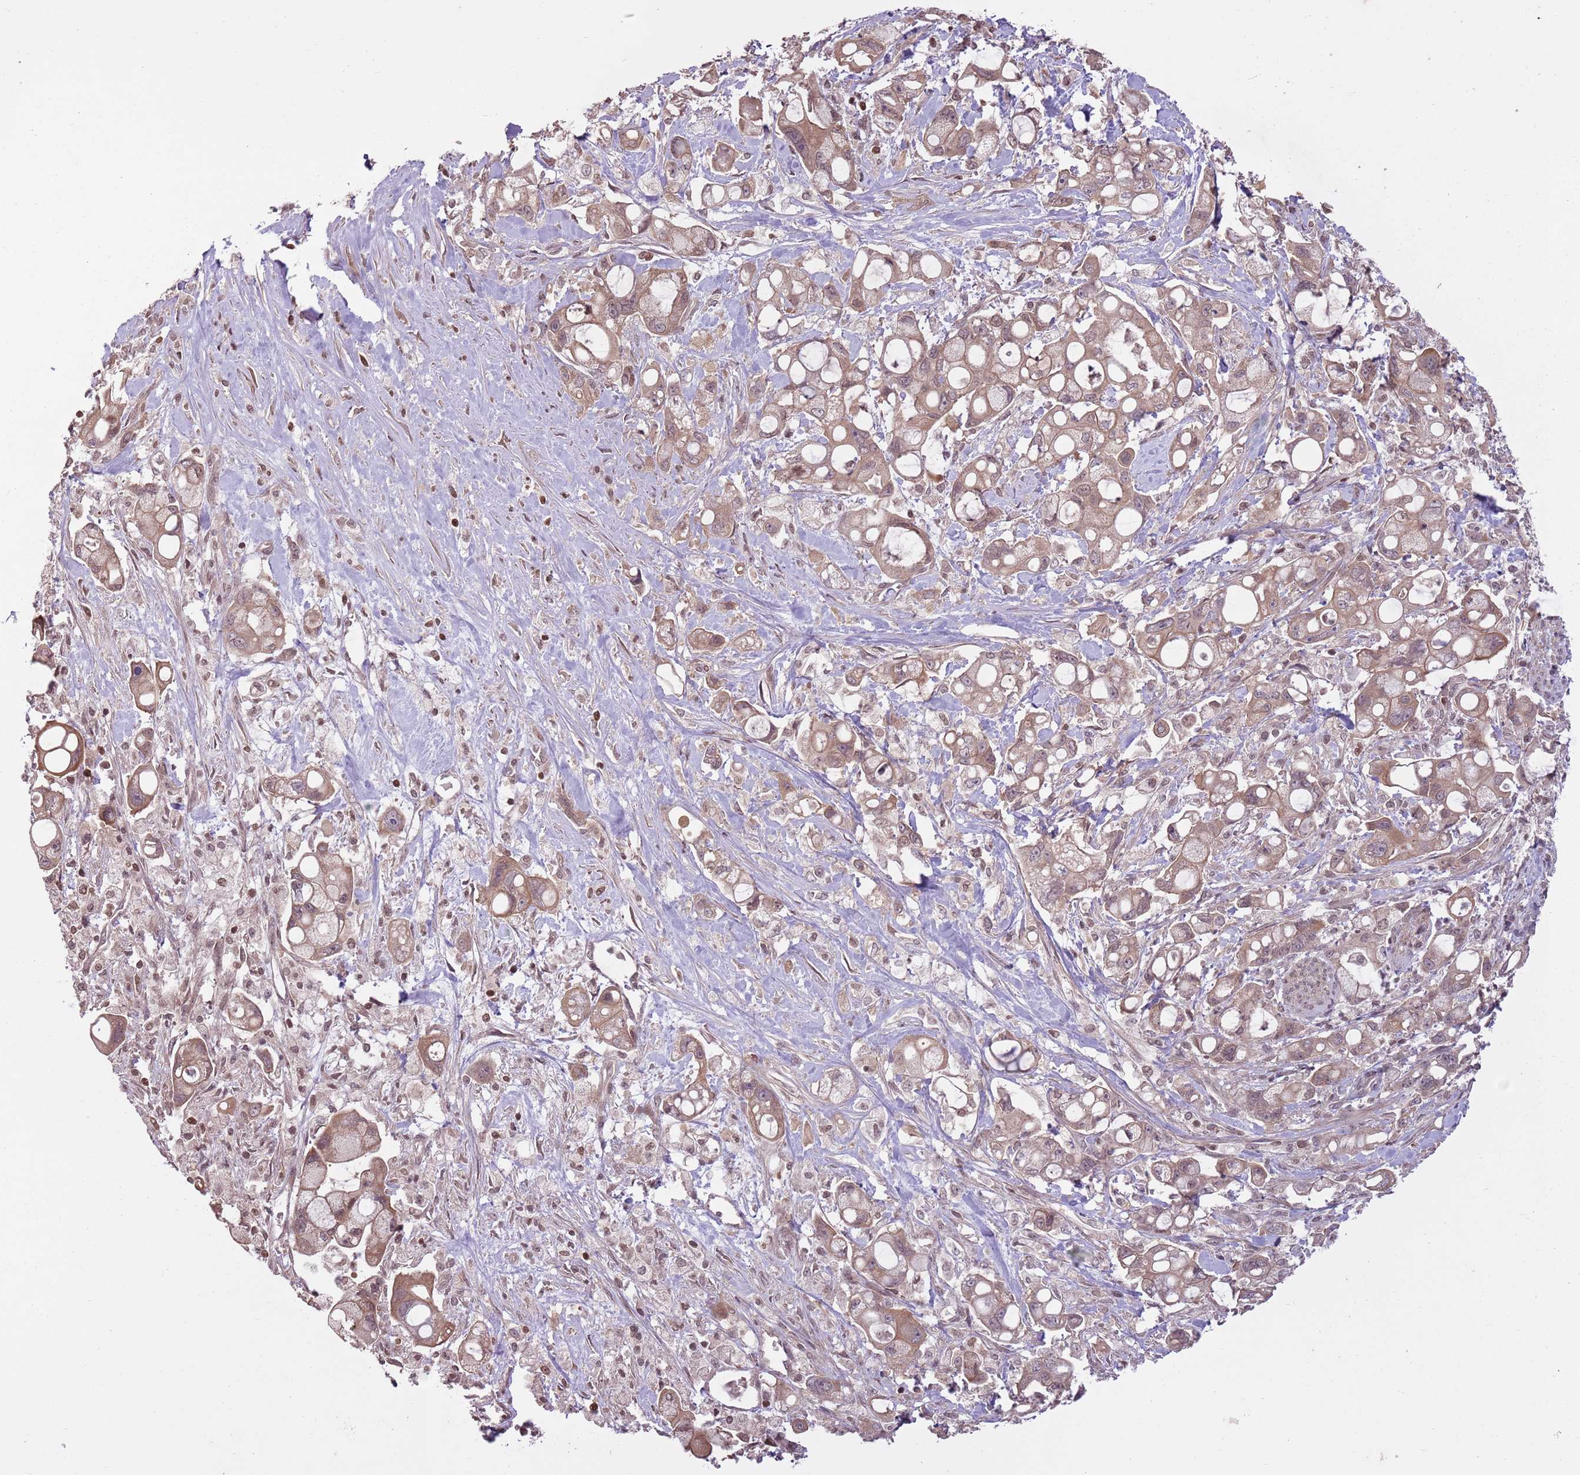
{"staining": {"intensity": "moderate", "quantity": ">75%", "location": "cytoplasmic/membranous"}, "tissue": "pancreatic cancer", "cell_type": "Tumor cells", "image_type": "cancer", "snomed": [{"axis": "morphology", "description": "Adenocarcinoma, NOS"}, {"axis": "topography", "description": "Pancreas"}], "caption": "Immunohistochemical staining of adenocarcinoma (pancreatic) reveals moderate cytoplasmic/membranous protein expression in about >75% of tumor cells.", "gene": "CAPN9", "patient": {"sex": "male", "age": 68}}